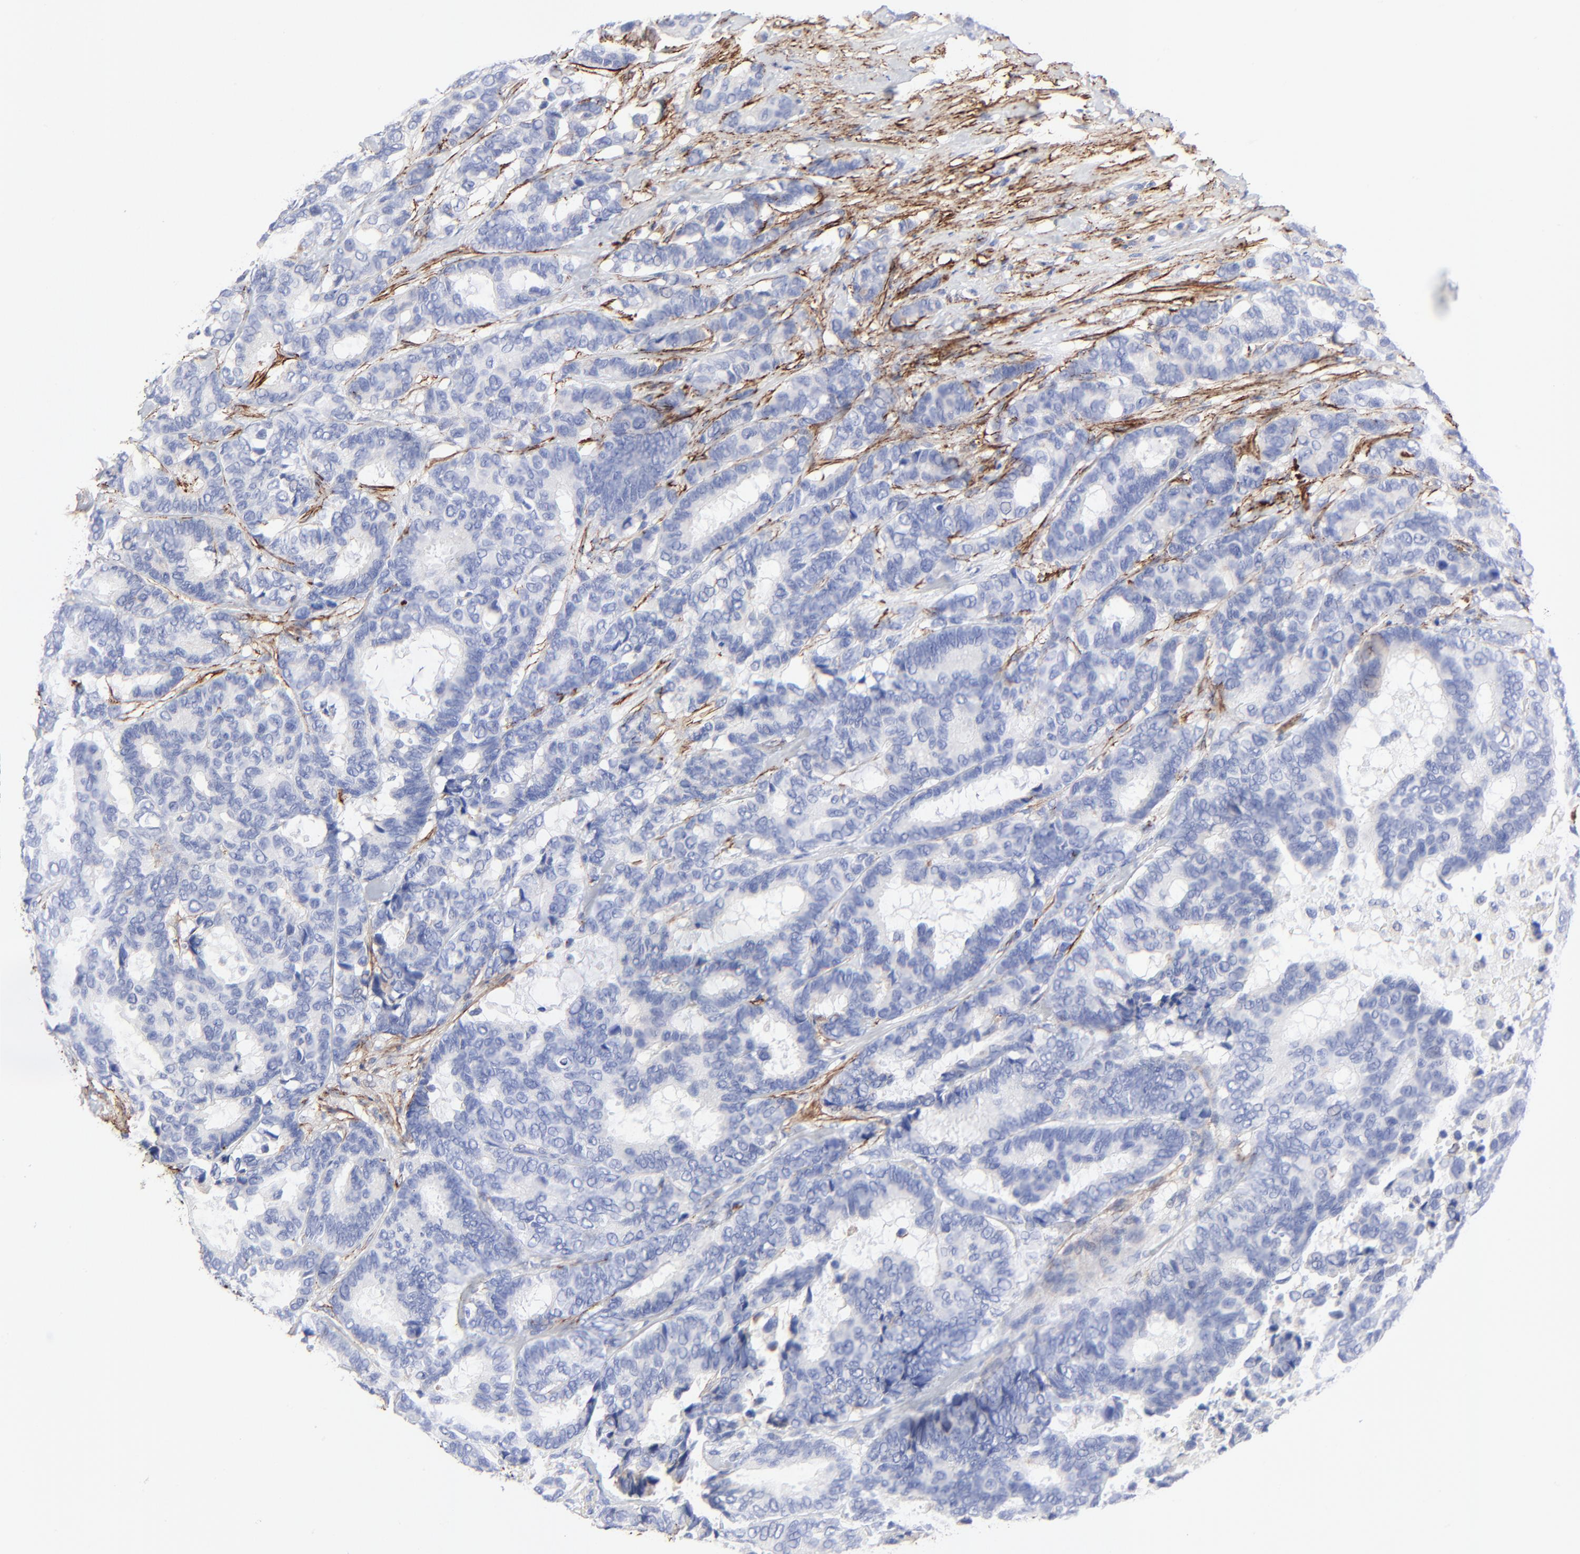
{"staining": {"intensity": "negative", "quantity": "none", "location": "none"}, "tissue": "breast cancer", "cell_type": "Tumor cells", "image_type": "cancer", "snomed": [{"axis": "morphology", "description": "Duct carcinoma"}, {"axis": "topography", "description": "Breast"}], "caption": "The image displays no significant expression in tumor cells of breast cancer.", "gene": "FBLN2", "patient": {"sex": "female", "age": 87}}